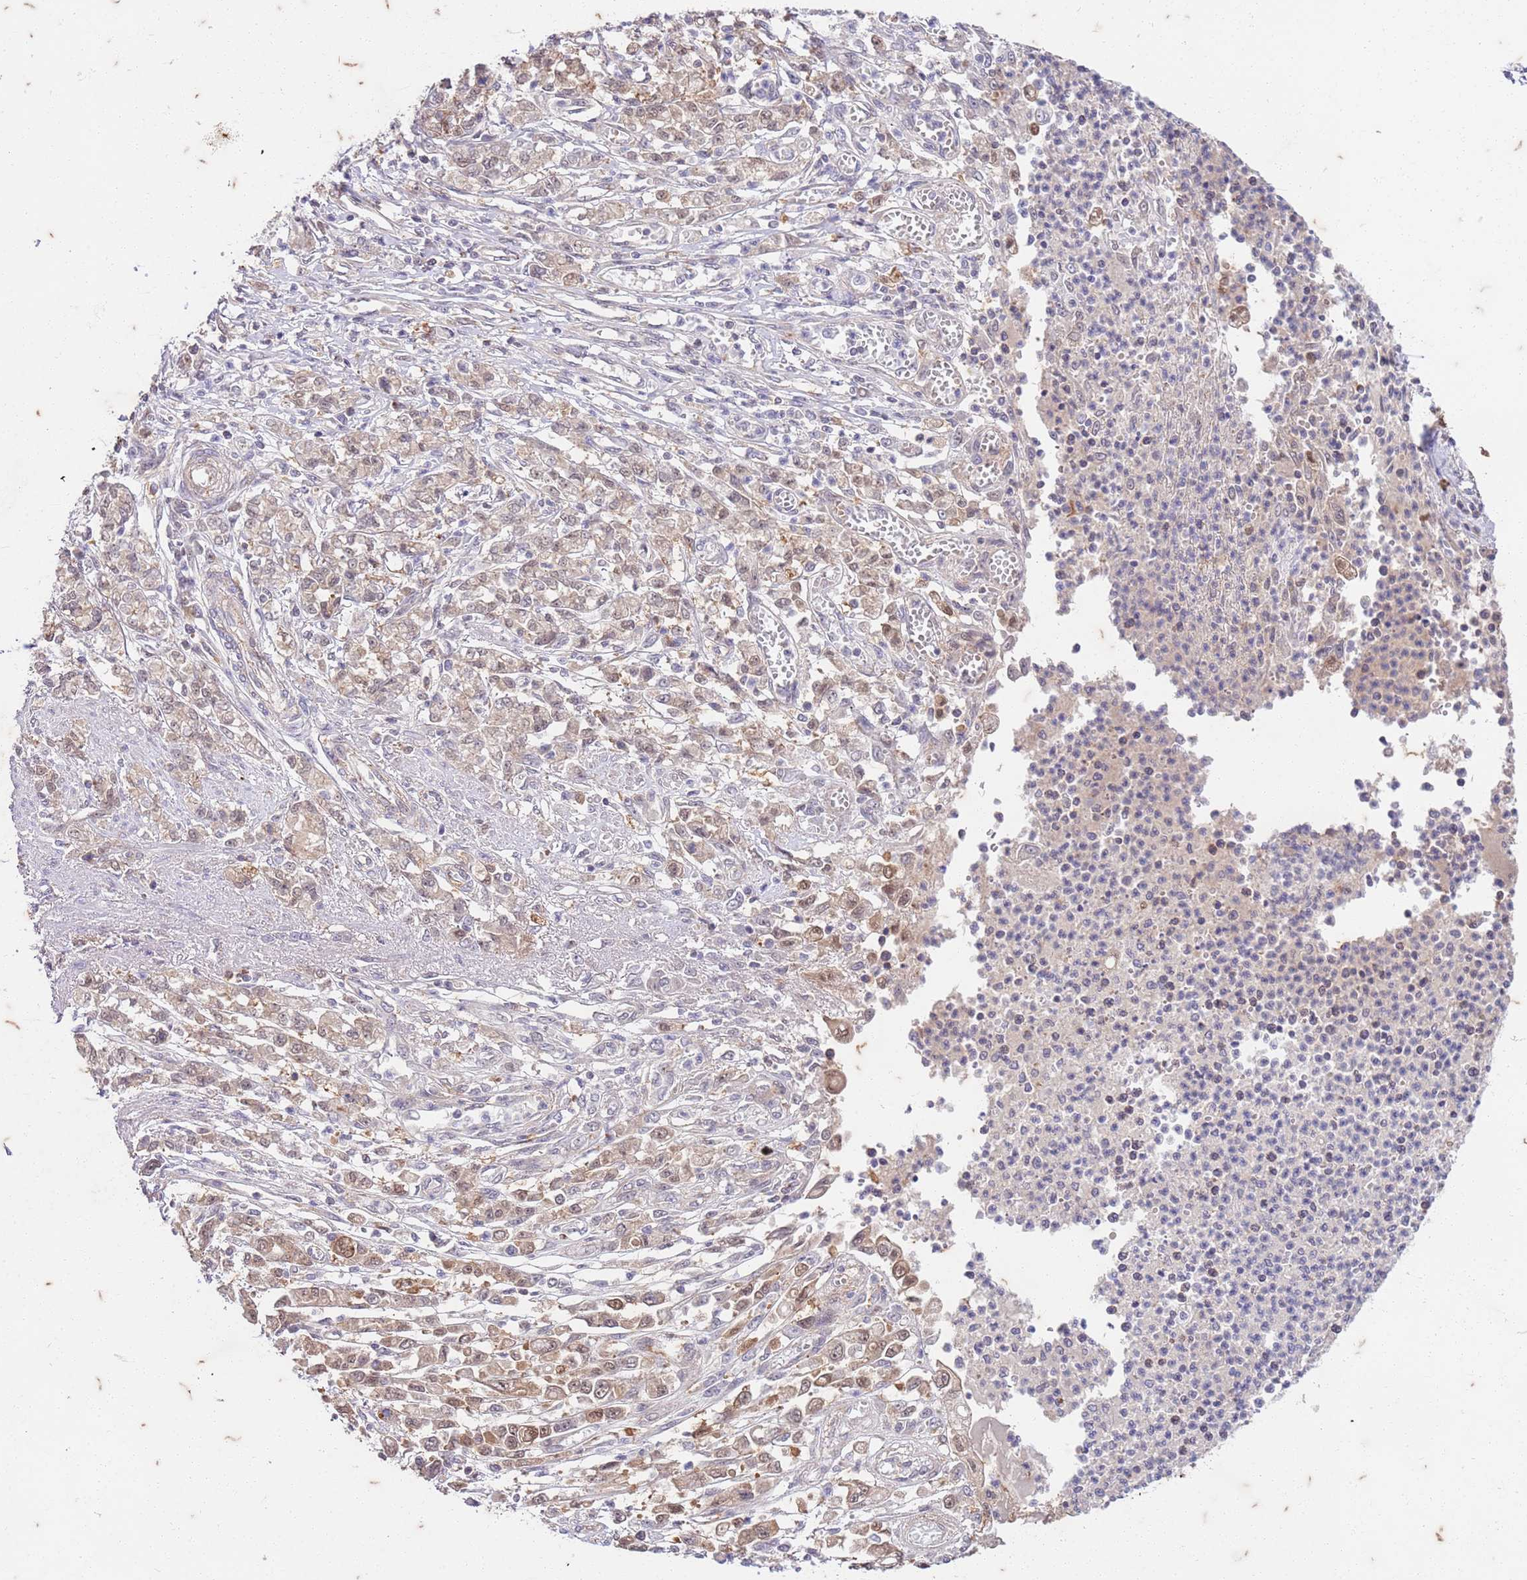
{"staining": {"intensity": "weak", "quantity": ">75%", "location": "cytoplasmic/membranous,nuclear"}, "tissue": "stomach cancer", "cell_type": "Tumor cells", "image_type": "cancer", "snomed": [{"axis": "morphology", "description": "Adenocarcinoma, NOS"}, {"axis": "topography", "description": "Stomach"}], "caption": "IHC (DAB (3,3'-diaminobenzidine)) staining of human stomach cancer shows weak cytoplasmic/membranous and nuclear protein positivity in about >75% of tumor cells. (Brightfield microscopy of DAB IHC at high magnification).", "gene": "RAPGEF3", "patient": {"sex": "female", "age": 76}}